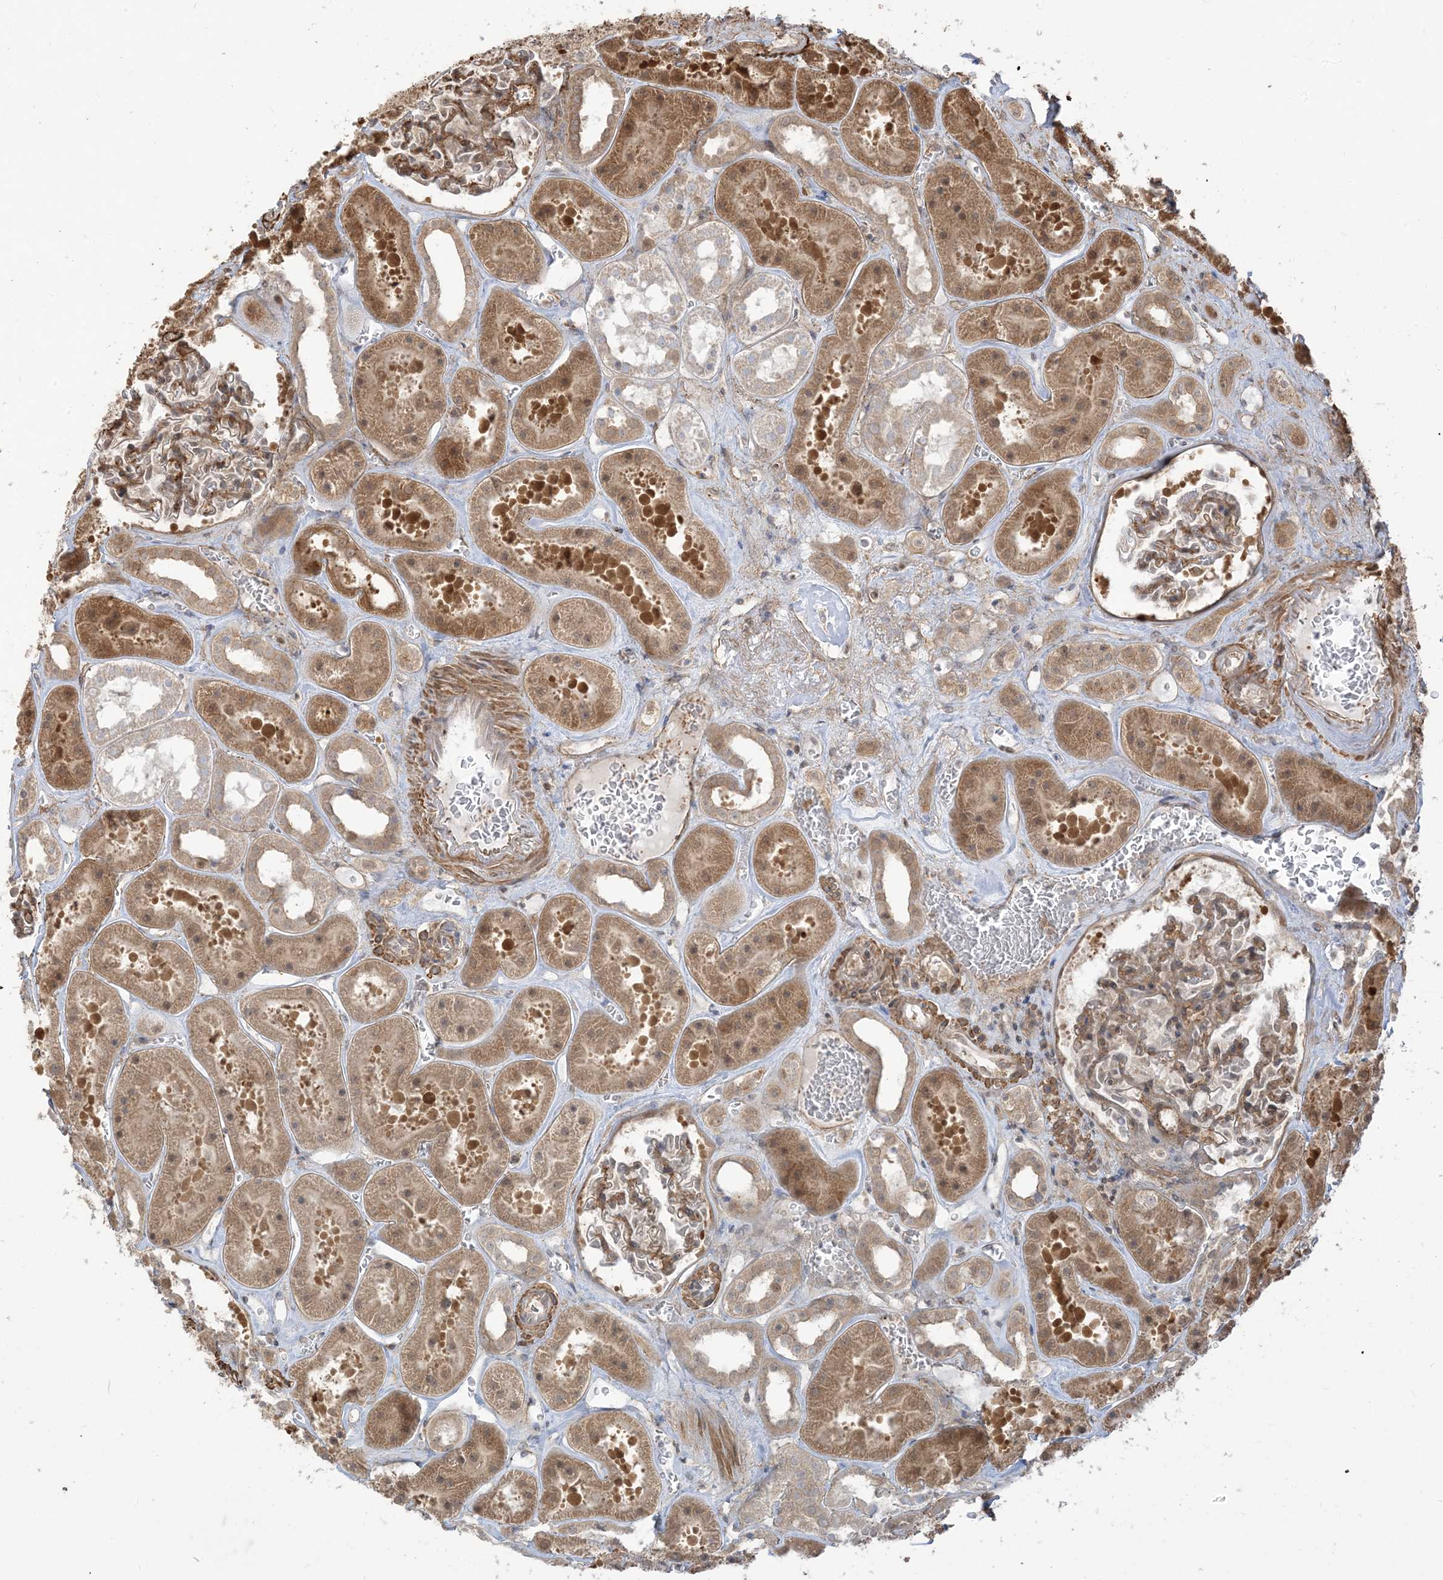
{"staining": {"intensity": "weak", "quantity": ">75%", "location": "cytoplasmic/membranous"}, "tissue": "kidney", "cell_type": "Cells in glomeruli", "image_type": "normal", "snomed": [{"axis": "morphology", "description": "Normal tissue, NOS"}, {"axis": "topography", "description": "Kidney"}], "caption": "Kidney was stained to show a protein in brown. There is low levels of weak cytoplasmic/membranous expression in approximately >75% of cells in glomeruli. (DAB (3,3'-diaminobenzidine) IHC, brown staining for protein, blue staining for nuclei).", "gene": "TBCC", "patient": {"sex": "female", "age": 41}}